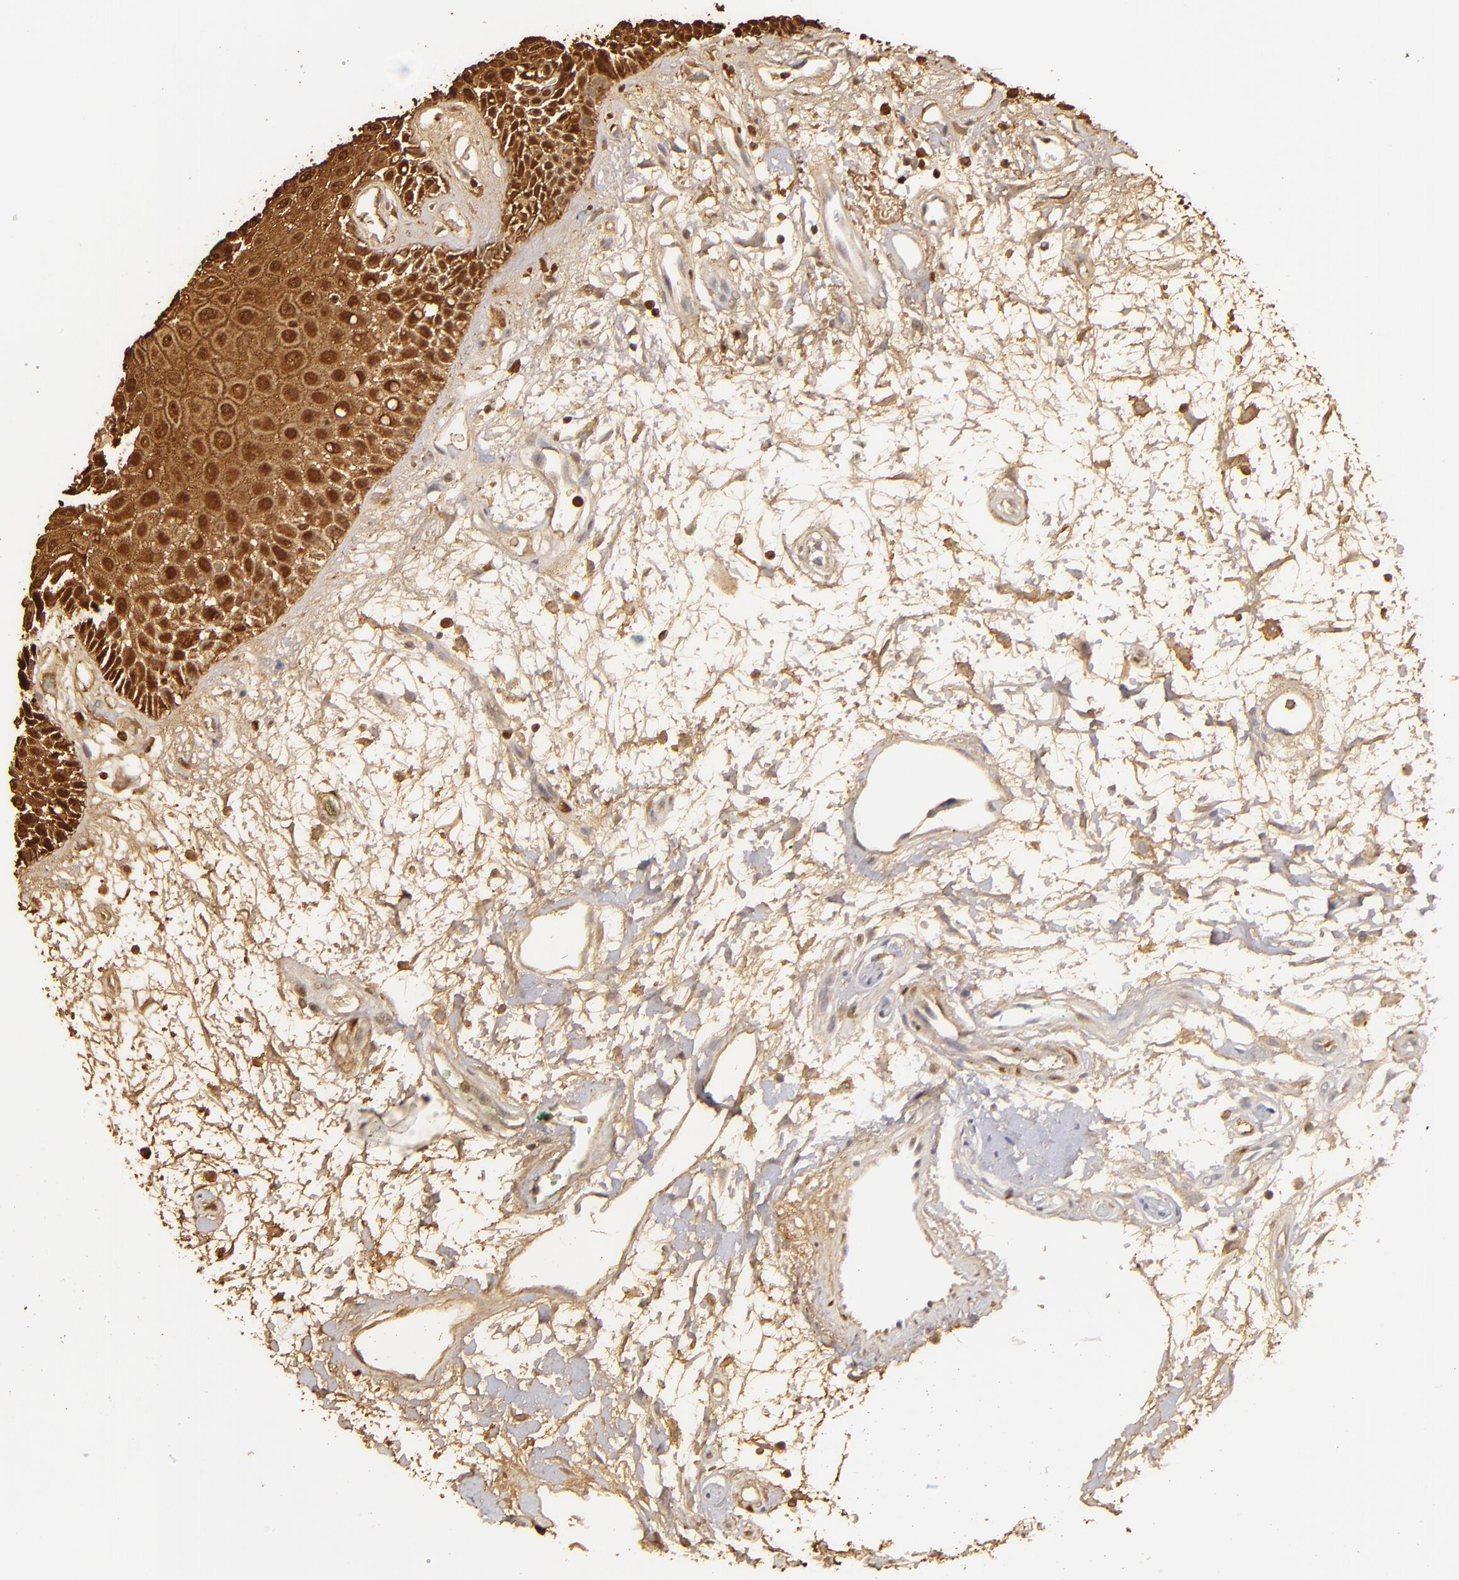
{"staining": {"intensity": "strong", "quantity": "25%-75%", "location": "cytoplasmic/membranous,nuclear"}, "tissue": "oral mucosa", "cell_type": "Squamous epithelial cells", "image_type": "normal", "snomed": [{"axis": "morphology", "description": "Normal tissue, NOS"}, {"axis": "morphology", "description": "Squamous cell carcinoma, NOS"}, {"axis": "topography", "description": "Skeletal muscle"}, {"axis": "topography", "description": "Oral tissue"}, {"axis": "topography", "description": "Head-Neck"}], "caption": "IHC image of benign oral mucosa stained for a protein (brown), which exhibits high levels of strong cytoplasmic/membranous,nuclear expression in about 25%-75% of squamous epithelial cells.", "gene": "S100A2", "patient": {"sex": "female", "age": 84}}